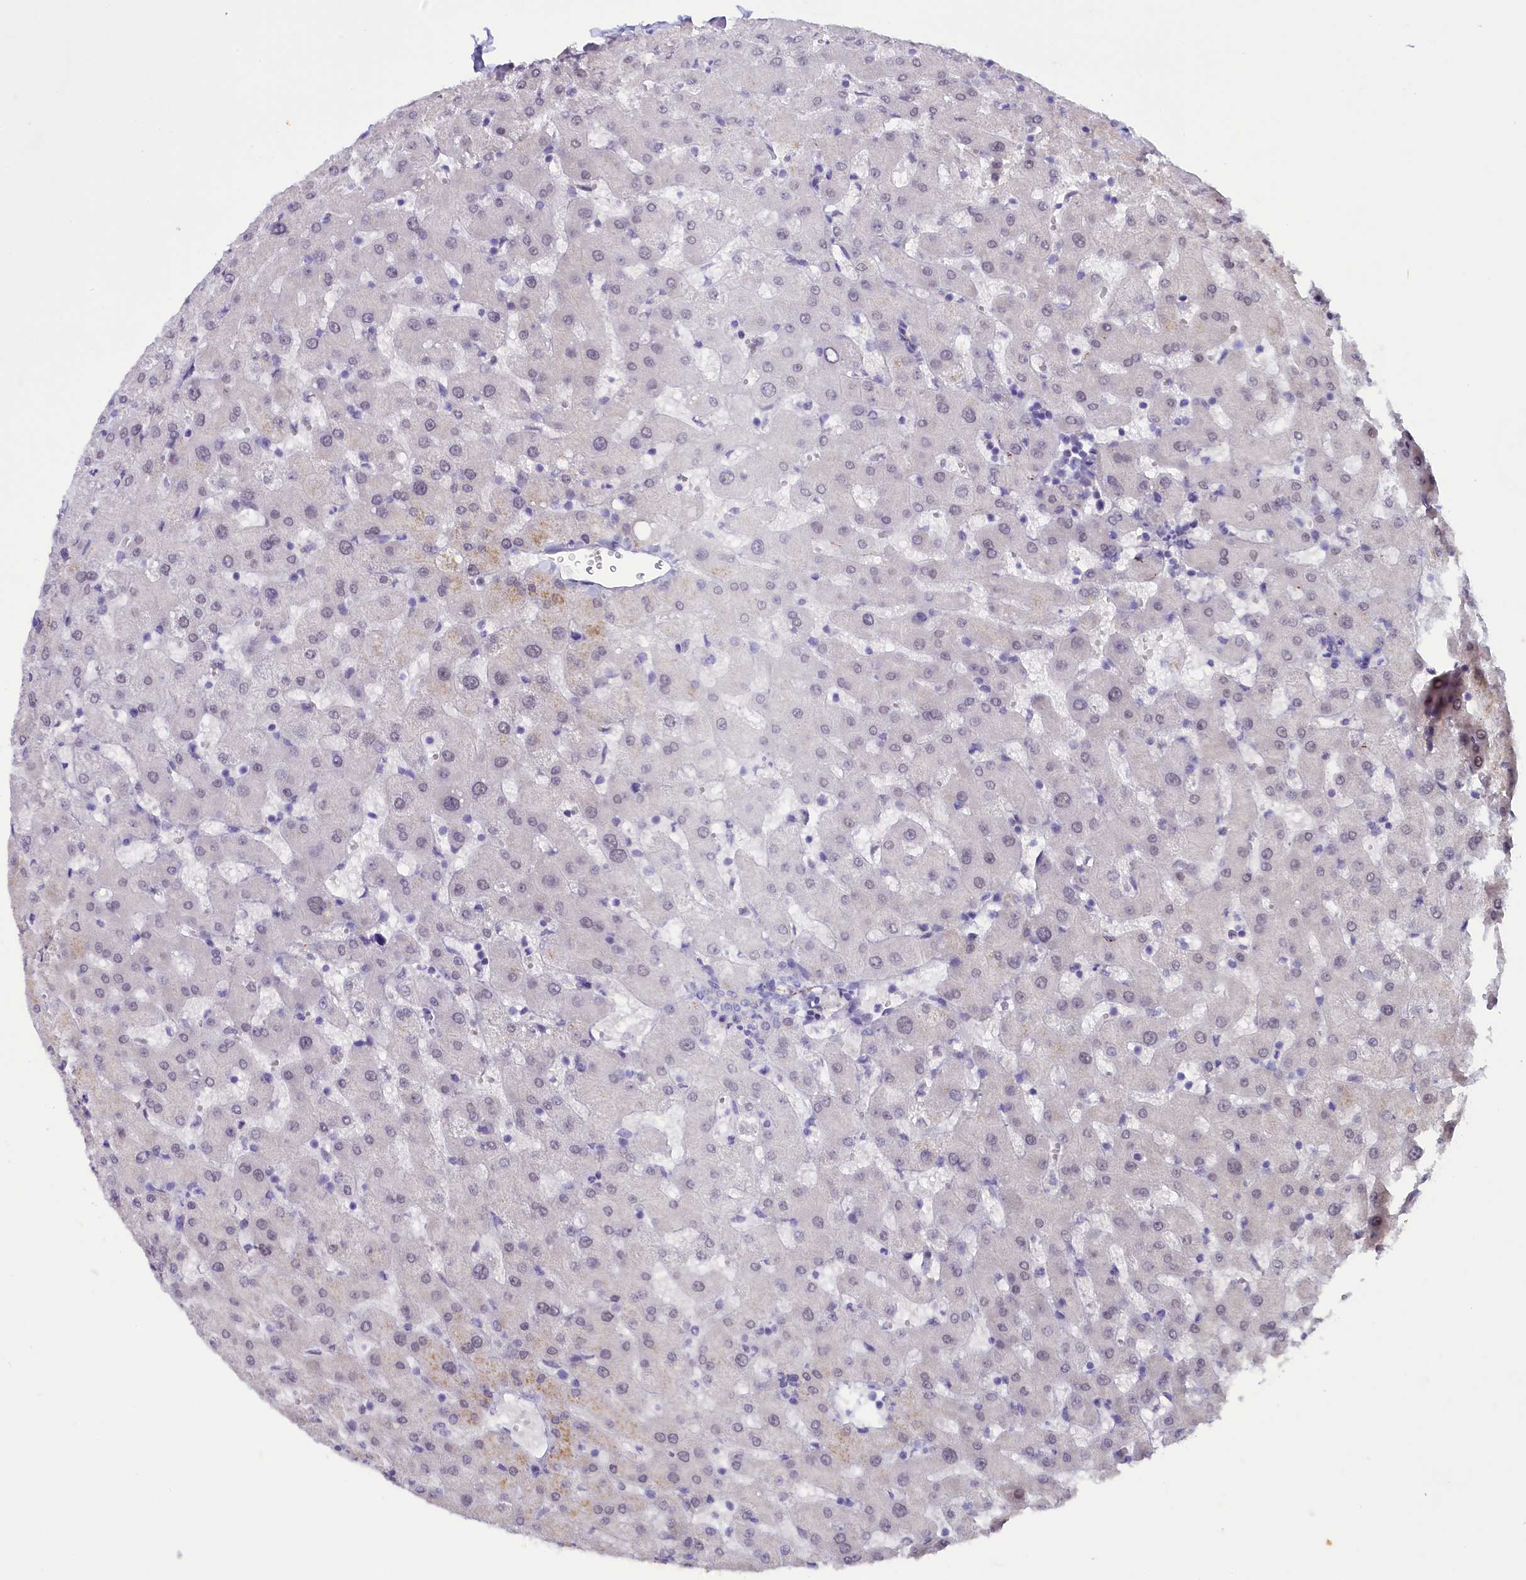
{"staining": {"intensity": "negative", "quantity": "none", "location": "none"}, "tissue": "liver", "cell_type": "Cholangiocytes", "image_type": "normal", "snomed": [{"axis": "morphology", "description": "Normal tissue, NOS"}, {"axis": "topography", "description": "Liver"}], "caption": "This is a histopathology image of IHC staining of unremarkable liver, which shows no positivity in cholangiocytes.", "gene": "OSGEP", "patient": {"sex": "female", "age": 63}}